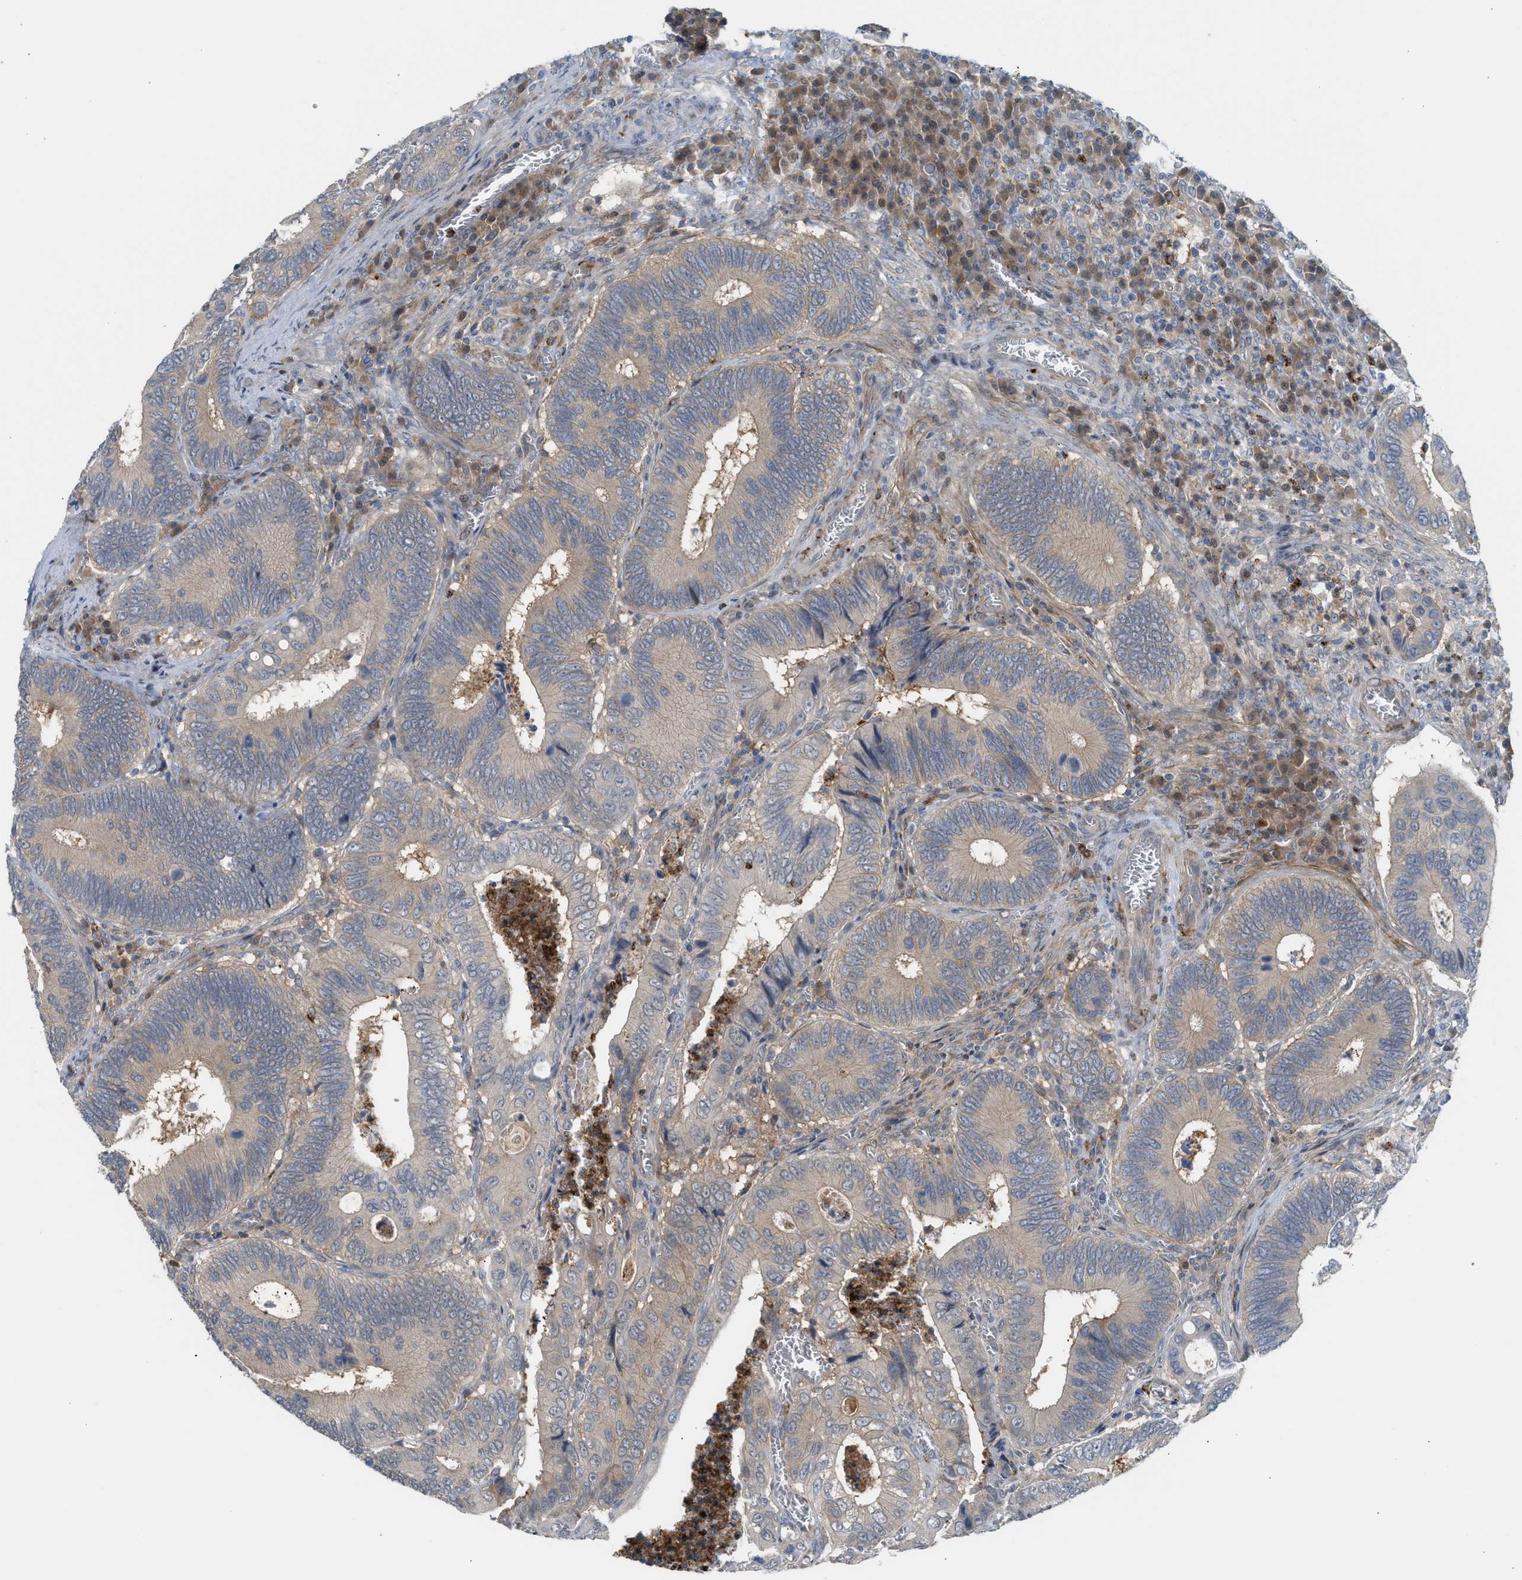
{"staining": {"intensity": "negative", "quantity": "none", "location": "none"}, "tissue": "colorectal cancer", "cell_type": "Tumor cells", "image_type": "cancer", "snomed": [{"axis": "morphology", "description": "Inflammation, NOS"}, {"axis": "morphology", "description": "Adenocarcinoma, NOS"}, {"axis": "topography", "description": "Colon"}], "caption": "IHC micrograph of human colorectal cancer (adenocarcinoma) stained for a protein (brown), which exhibits no staining in tumor cells. (DAB (3,3'-diaminobenzidine) IHC with hematoxylin counter stain).", "gene": "RHBDF2", "patient": {"sex": "male", "age": 72}}